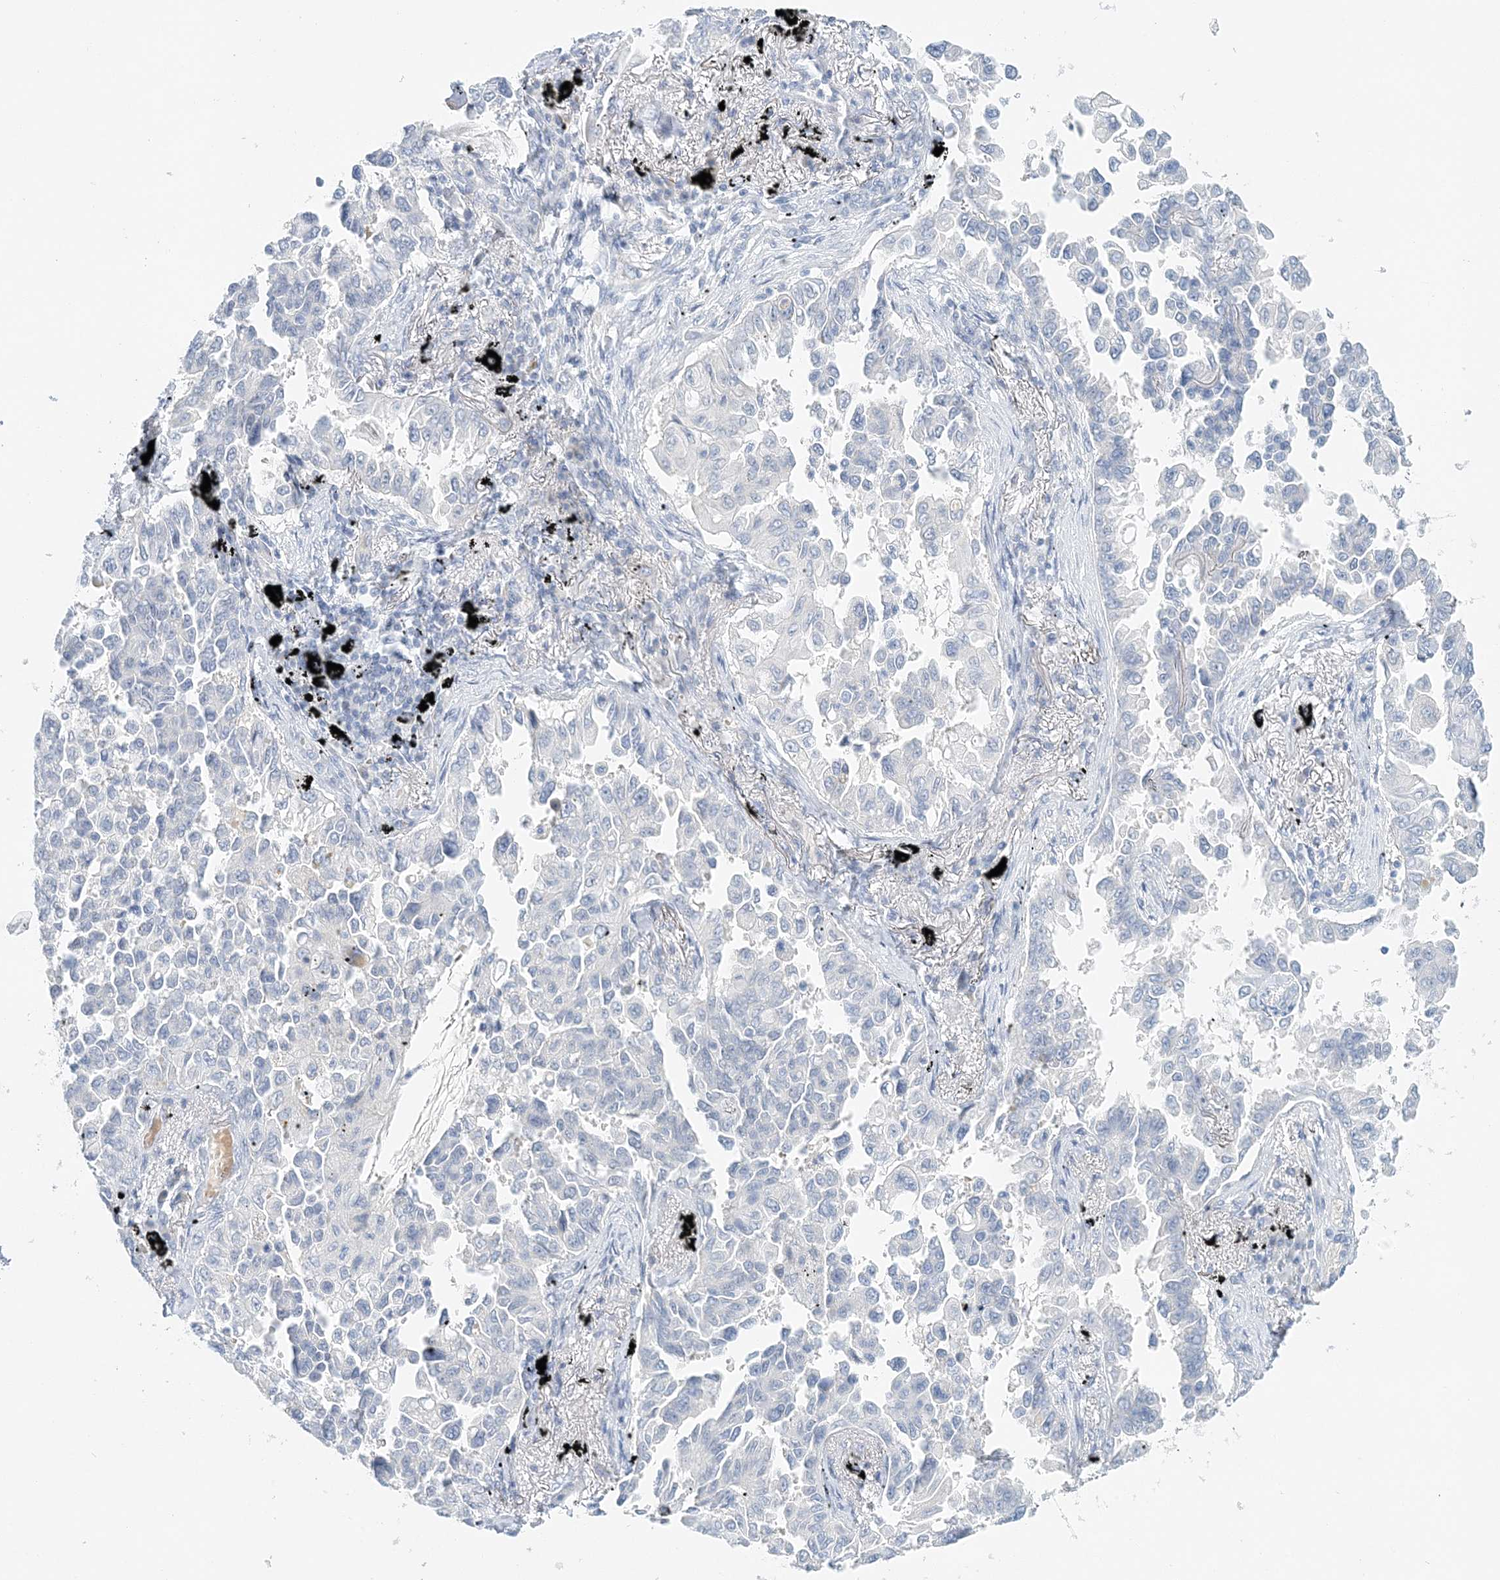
{"staining": {"intensity": "negative", "quantity": "none", "location": "none"}, "tissue": "lung cancer", "cell_type": "Tumor cells", "image_type": "cancer", "snomed": [{"axis": "morphology", "description": "Adenocarcinoma, NOS"}, {"axis": "topography", "description": "Lung"}], "caption": "The photomicrograph reveals no significant staining in tumor cells of lung cancer.", "gene": "VILL", "patient": {"sex": "female", "age": 67}}